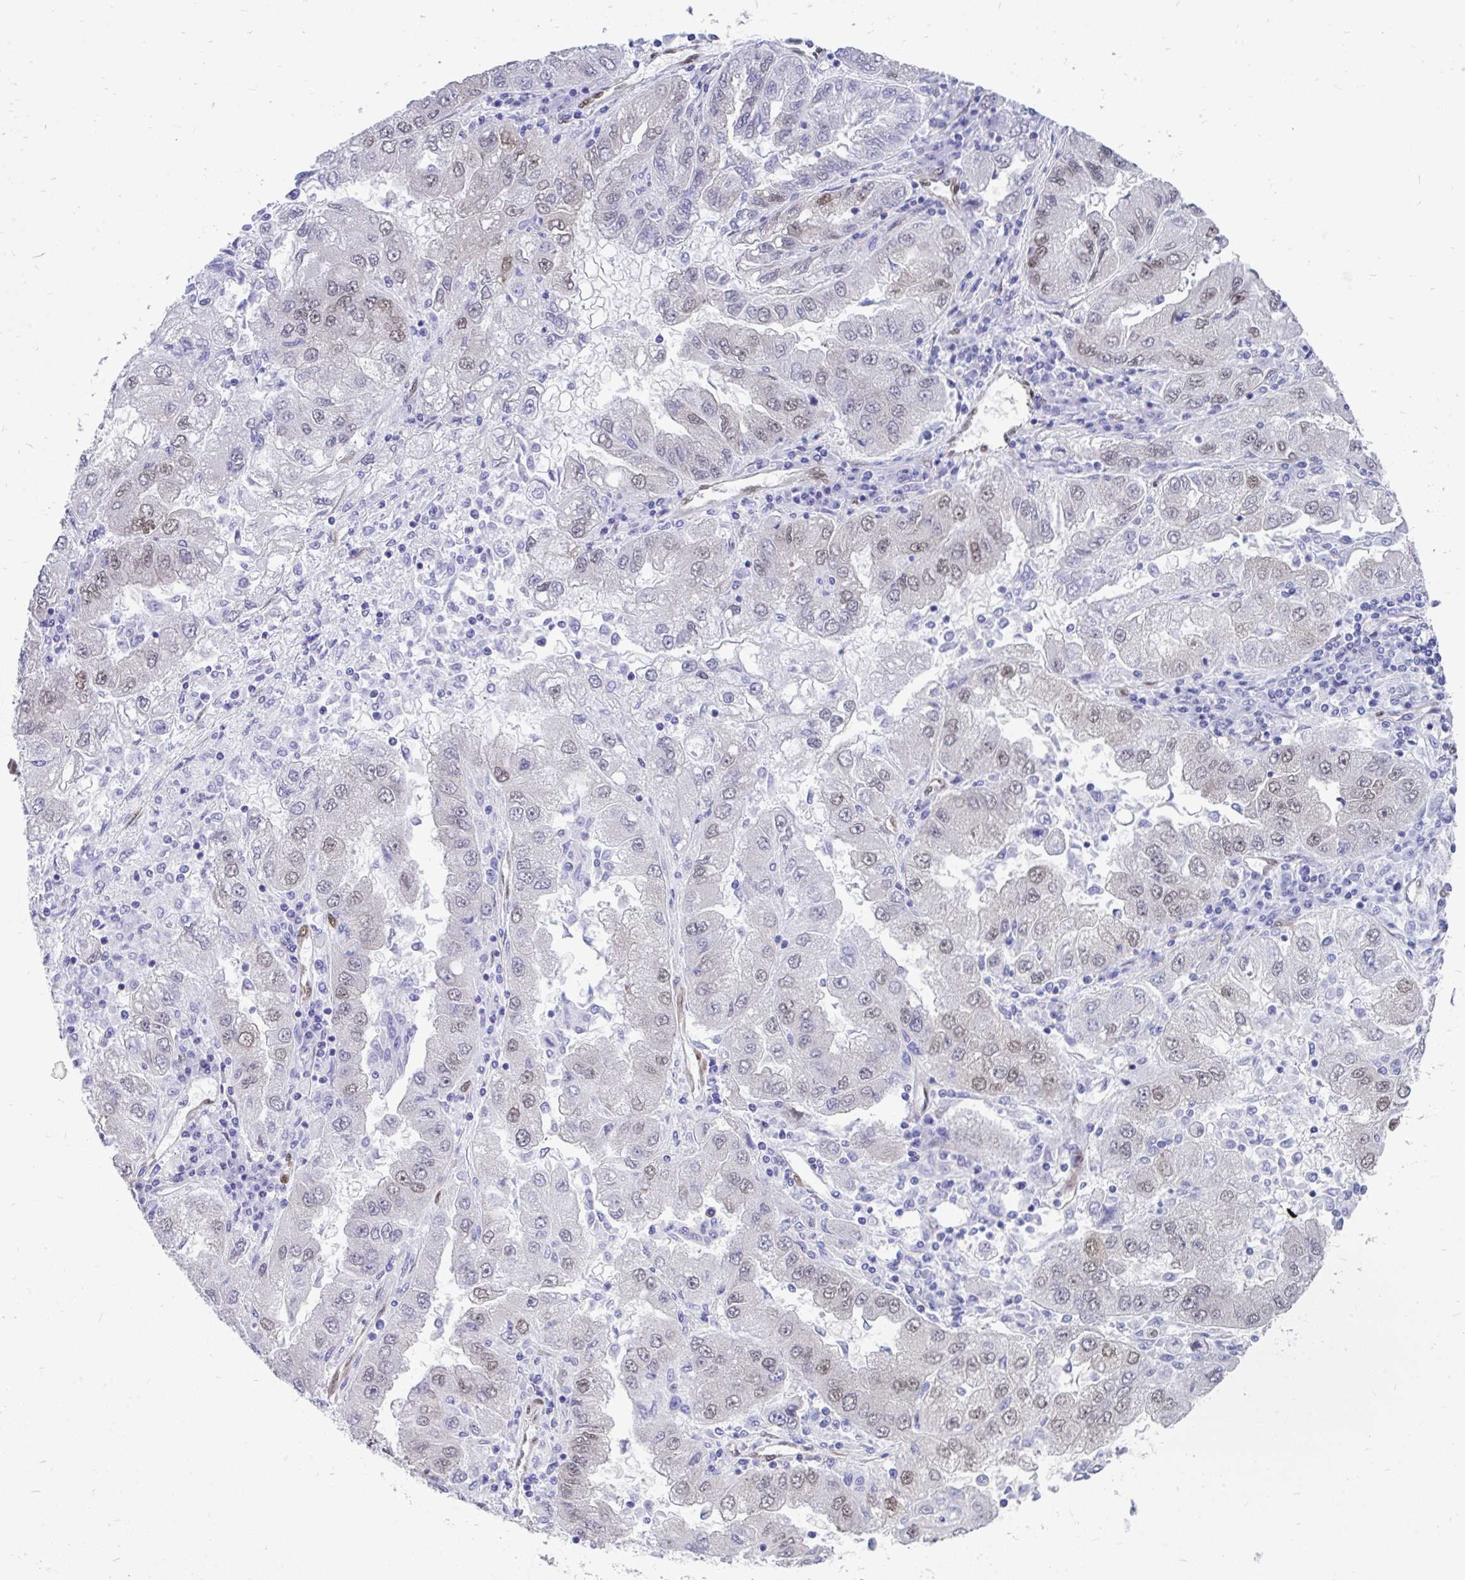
{"staining": {"intensity": "moderate", "quantity": "25%-75%", "location": "nuclear"}, "tissue": "lung cancer", "cell_type": "Tumor cells", "image_type": "cancer", "snomed": [{"axis": "morphology", "description": "Adenocarcinoma, NOS"}, {"axis": "morphology", "description": "Adenocarcinoma primary or metastatic"}, {"axis": "topography", "description": "Lung"}], "caption": "Moderate nuclear staining is present in about 25%-75% of tumor cells in lung cancer (adenocarcinoma). The protein is shown in brown color, while the nuclei are stained blue.", "gene": "RBPMS", "patient": {"sex": "male", "age": 74}}